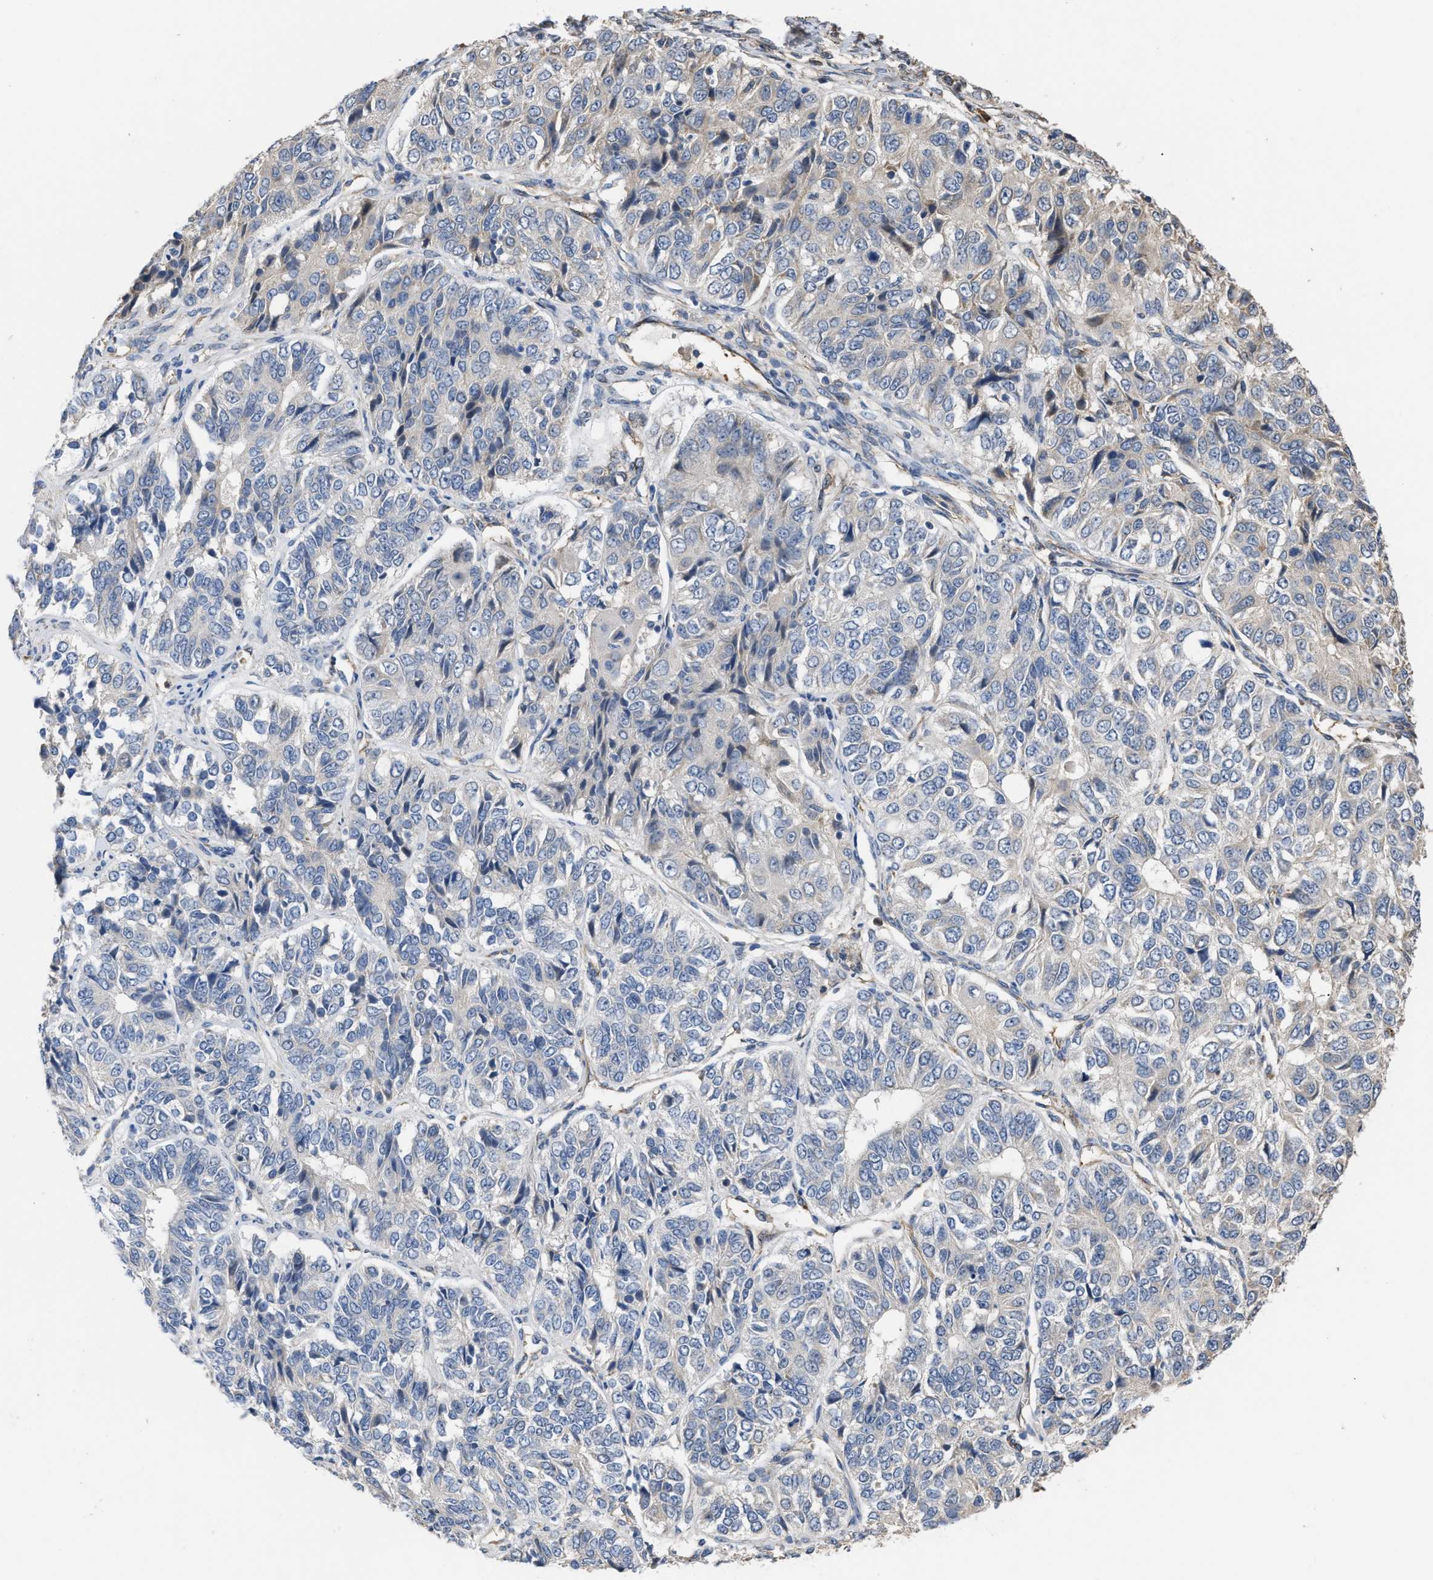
{"staining": {"intensity": "negative", "quantity": "none", "location": "none"}, "tissue": "ovarian cancer", "cell_type": "Tumor cells", "image_type": "cancer", "snomed": [{"axis": "morphology", "description": "Carcinoma, endometroid"}, {"axis": "topography", "description": "Ovary"}], "caption": "Ovarian cancer (endometroid carcinoma) was stained to show a protein in brown. There is no significant staining in tumor cells.", "gene": "SLC4A11", "patient": {"sex": "female", "age": 51}}